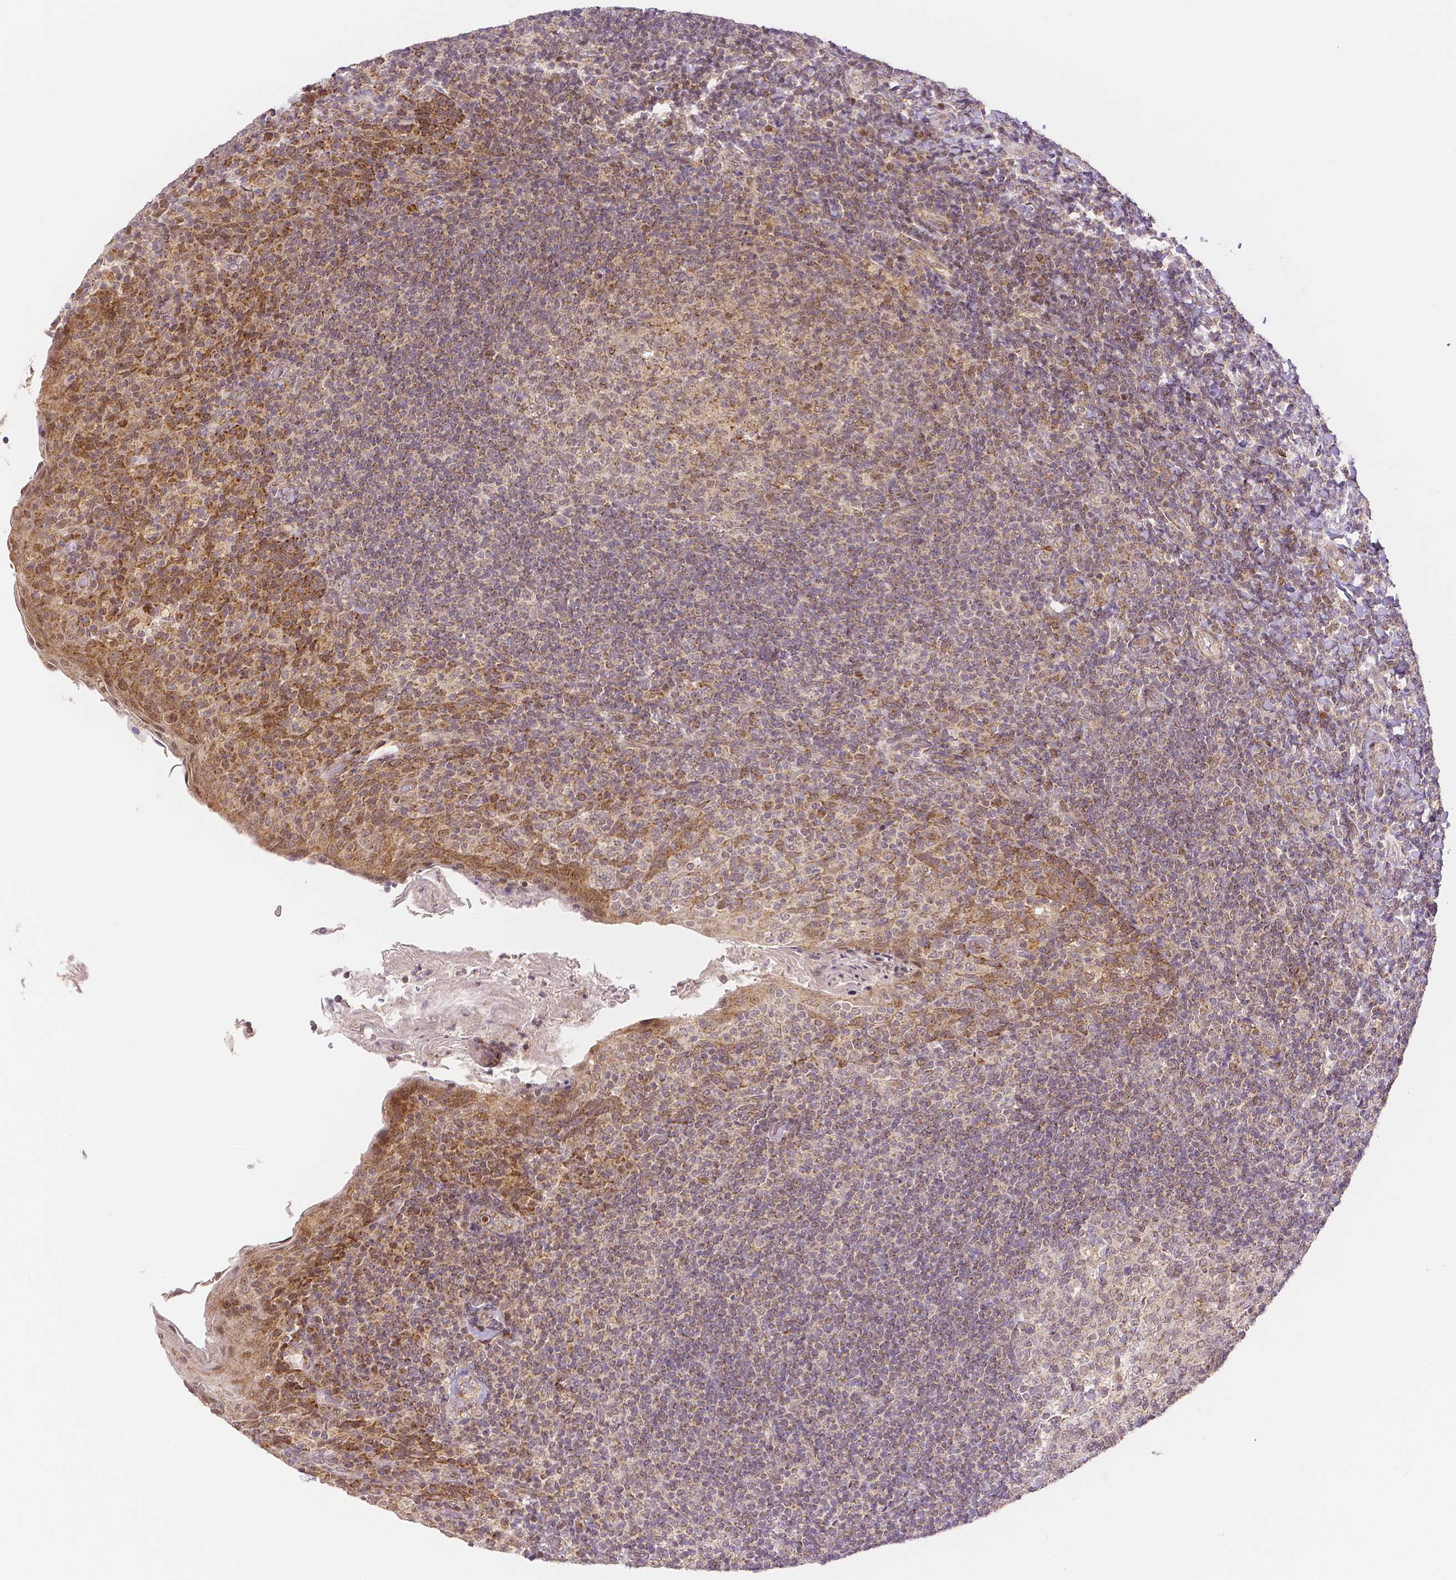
{"staining": {"intensity": "moderate", "quantity": "25%-75%", "location": "cytoplasmic/membranous,nuclear"}, "tissue": "tonsil", "cell_type": "Germinal center cells", "image_type": "normal", "snomed": [{"axis": "morphology", "description": "Normal tissue, NOS"}, {"axis": "topography", "description": "Tonsil"}], "caption": "Human tonsil stained with a protein marker displays moderate staining in germinal center cells.", "gene": "RHOT1", "patient": {"sex": "female", "age": 10}}